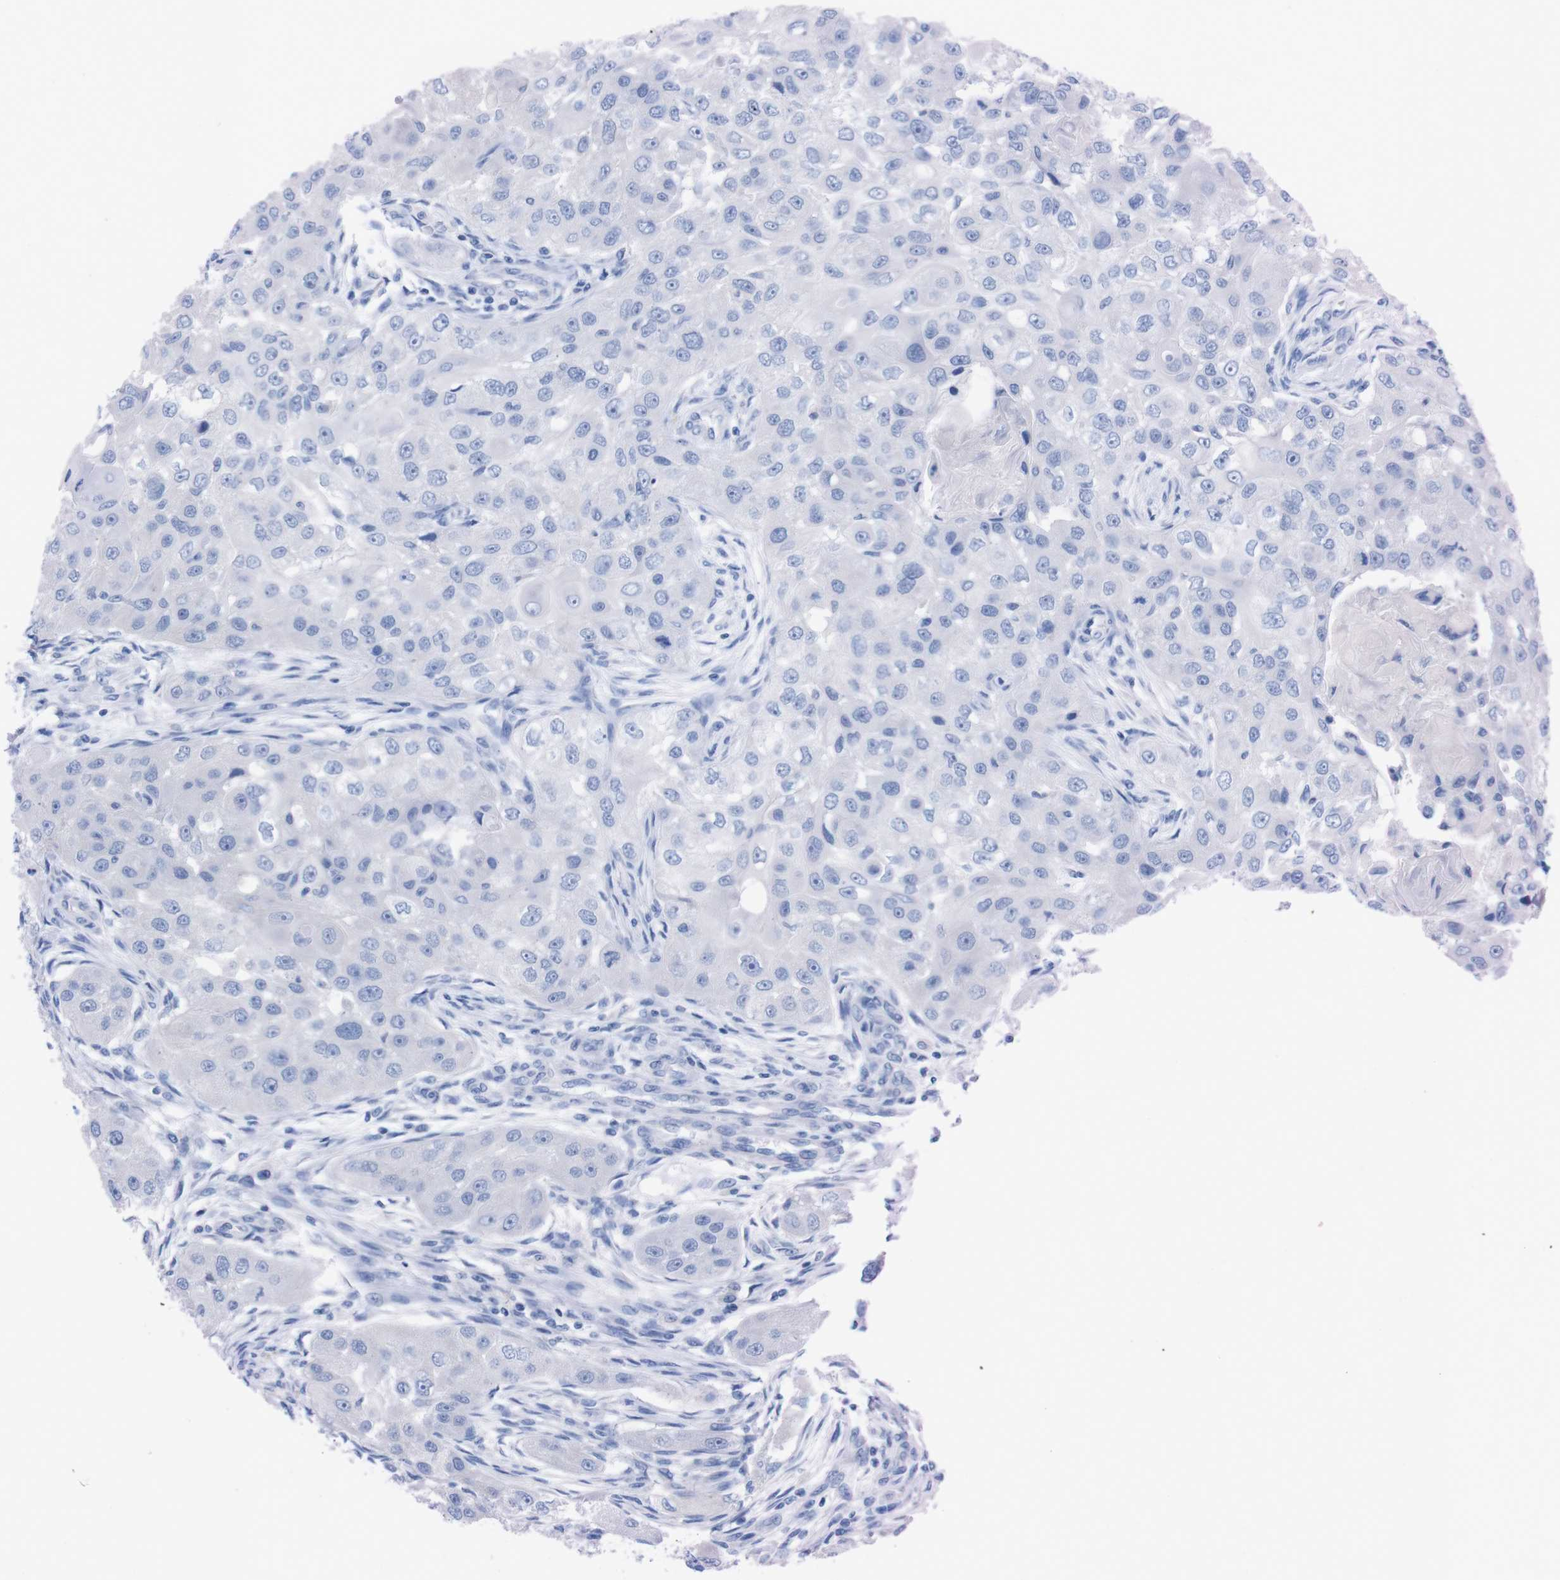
{"staining": {"intensity": "negative", "quantity": "none", "location": "none"}, "tissue": "head and neck cancer", "cell_type": "Tumor cells", "image_type": "cancer", "snomed": [{"axis": "morphology", "description": "Normal tissue, NOS"}, {"axis": "morphology", "description": "Squamous cell carcinoma, NOS"}, {"axis": "topography", "description": "Skeletal muscle"}, {"axis": "topography", "description": "Head-Neck"}], "caption": "An immunohistochemistry (IHC) micrograph of squamous cell carcinoma (head and neck) is shown. There is no staining in tumor cells of squamous cell carcinoma (head and neck). (Brightfield microscopy of DAB IHC at high magnification).", "gene": "TMEM243", "patient": {"sex": "male", "age": 51}}